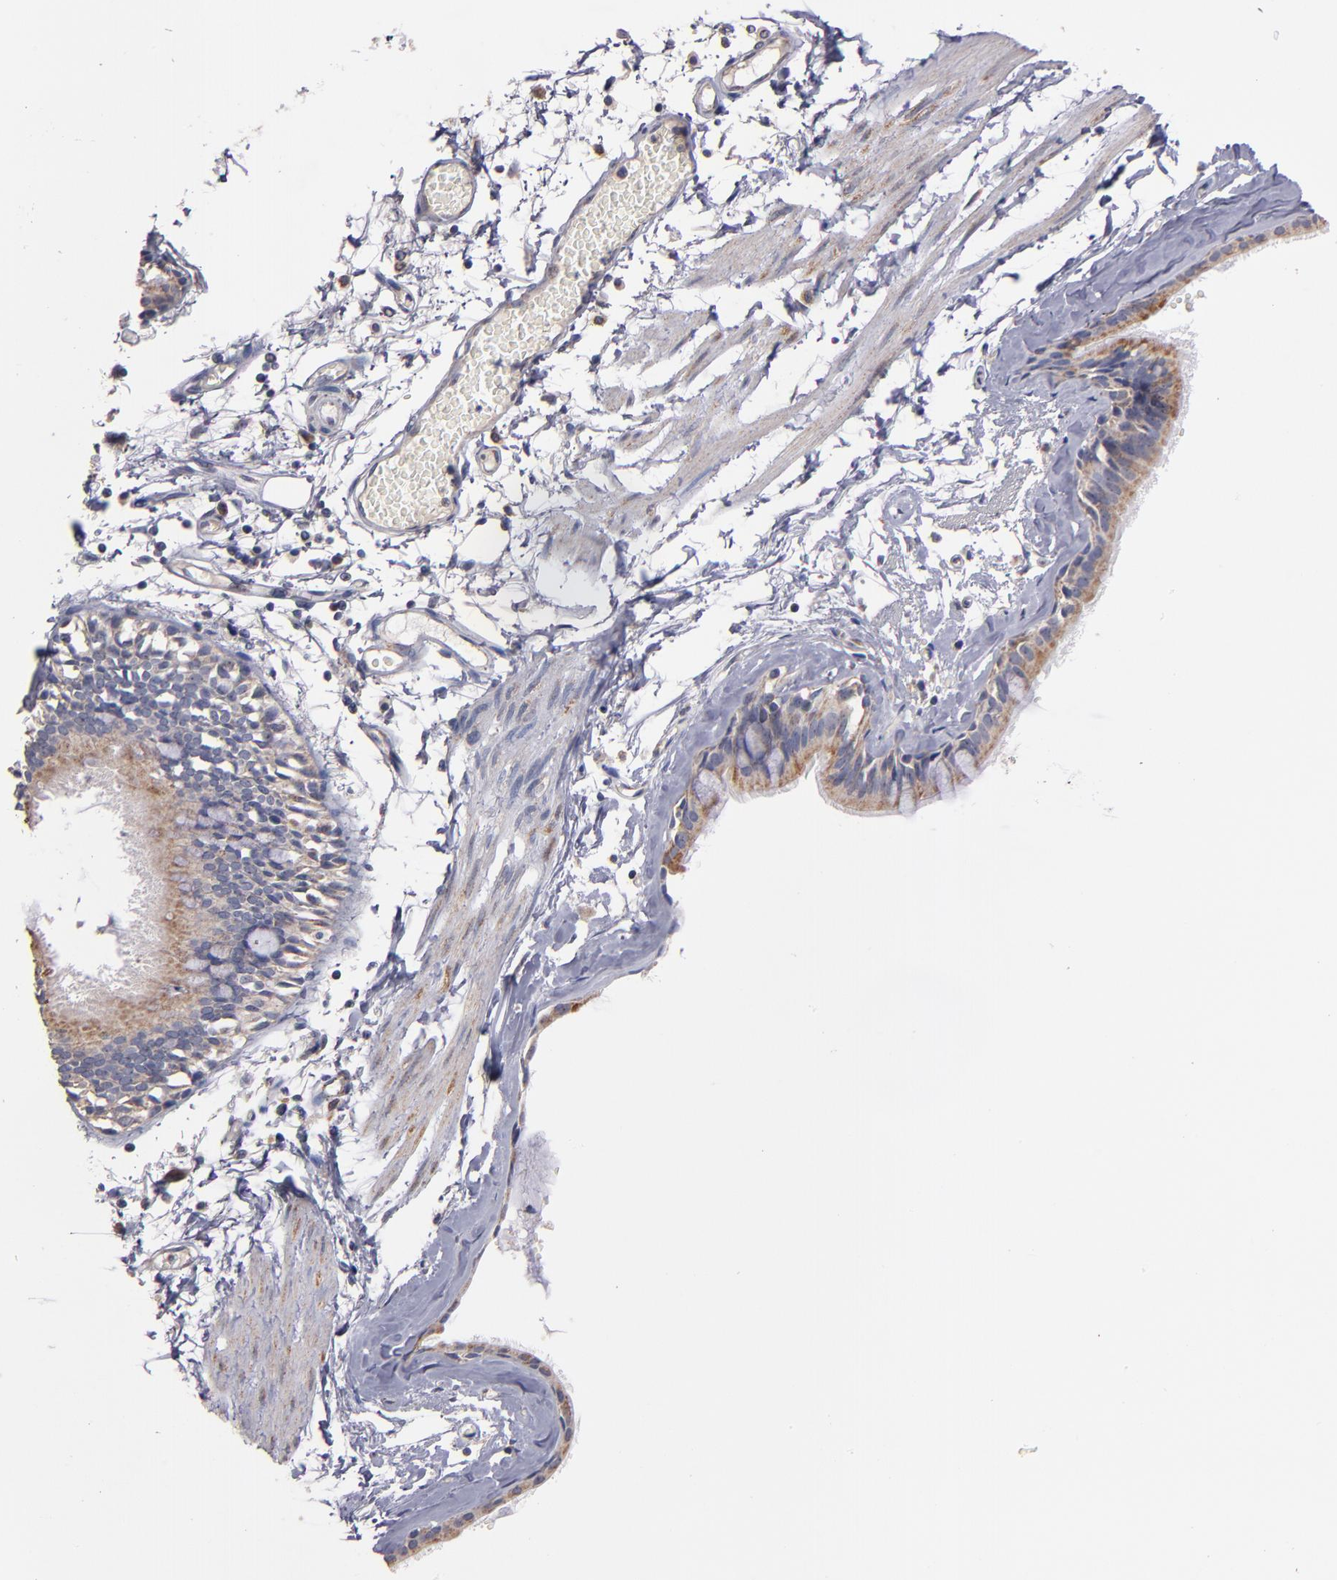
{"staining": {"intensity": "weak", "quantity": "25%-75%", "location": "cytoplasmic/membranous"}, "tissue": "bronchus", "cell_type": "Respiratory epithelial cells", "image_type": "normal", "snomed": [{"axis": "morphology", "description": "Normal tissue, NOS"}, {"axis": "topography", "description": "Bronchus"}, {"axis": "topography", "description": "Lung"}], "caption": "Immunohistochemistry image of normal human bronchus stained for a protein (brown), which reveals low levels of weak cytoplasmic/membranous staining in approximately 25%-75% of respiratory epithelial cells.", "gene": "DIABLO", "patient": {"sex": "female", "age": 56}}